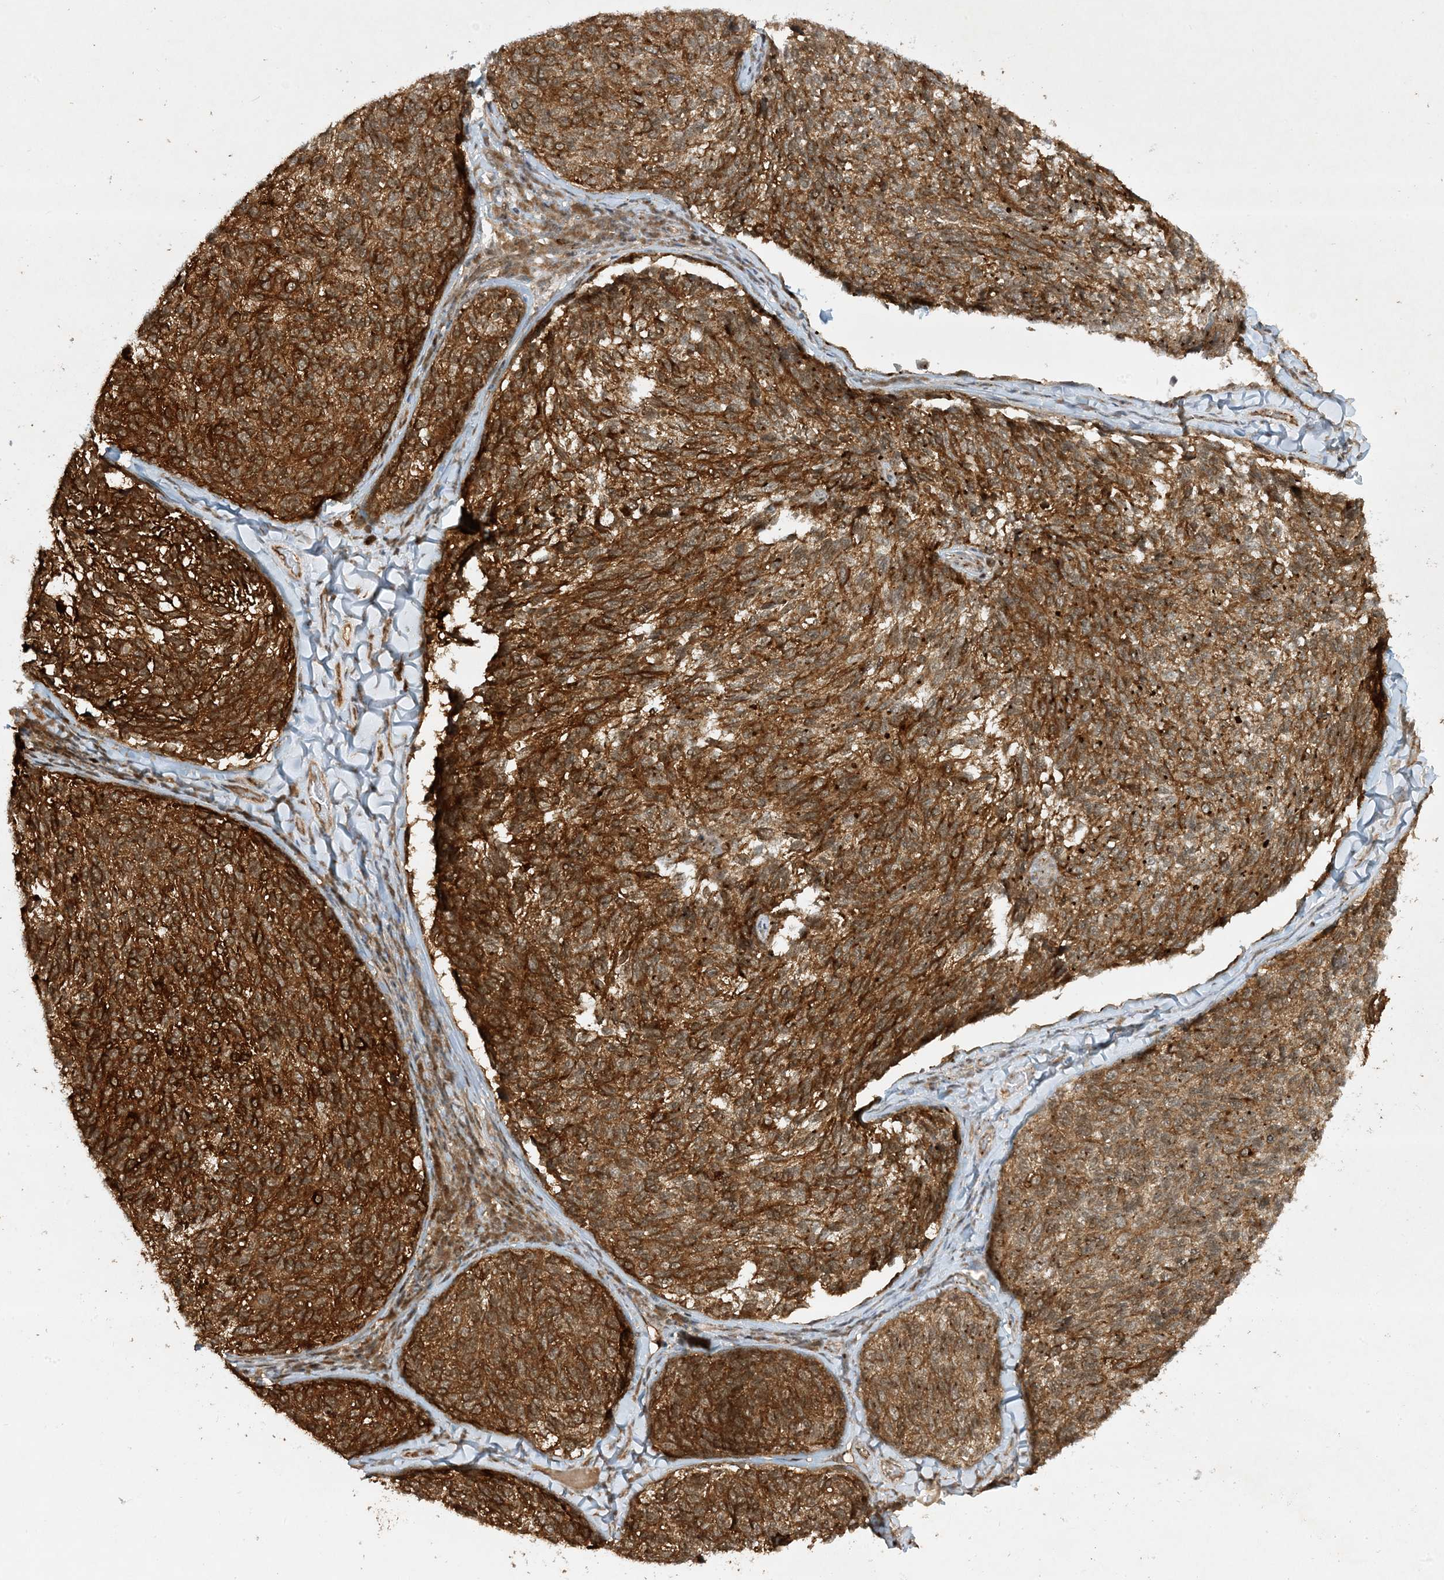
{"staining": {"intensity": "strong", "quantity": ">75%", "location": "cytoplasmic/membranous"}, "tissue": "melanoma", "cell_type": "Tumor cells", "image_type": "cancer", "snomed": [{"axis": "morphology", "description": "Malignant melanoma, NOS"}, {"axis": "topography", "description": "Skin"}], "caption": "Melanoma stained with a brown dye demonstrates strong cytoplasmic/membranous positive expression in approximately >75% of tumor cells.", "gene": "CERT1", "patient": {"sex": "female", "age": 73}}